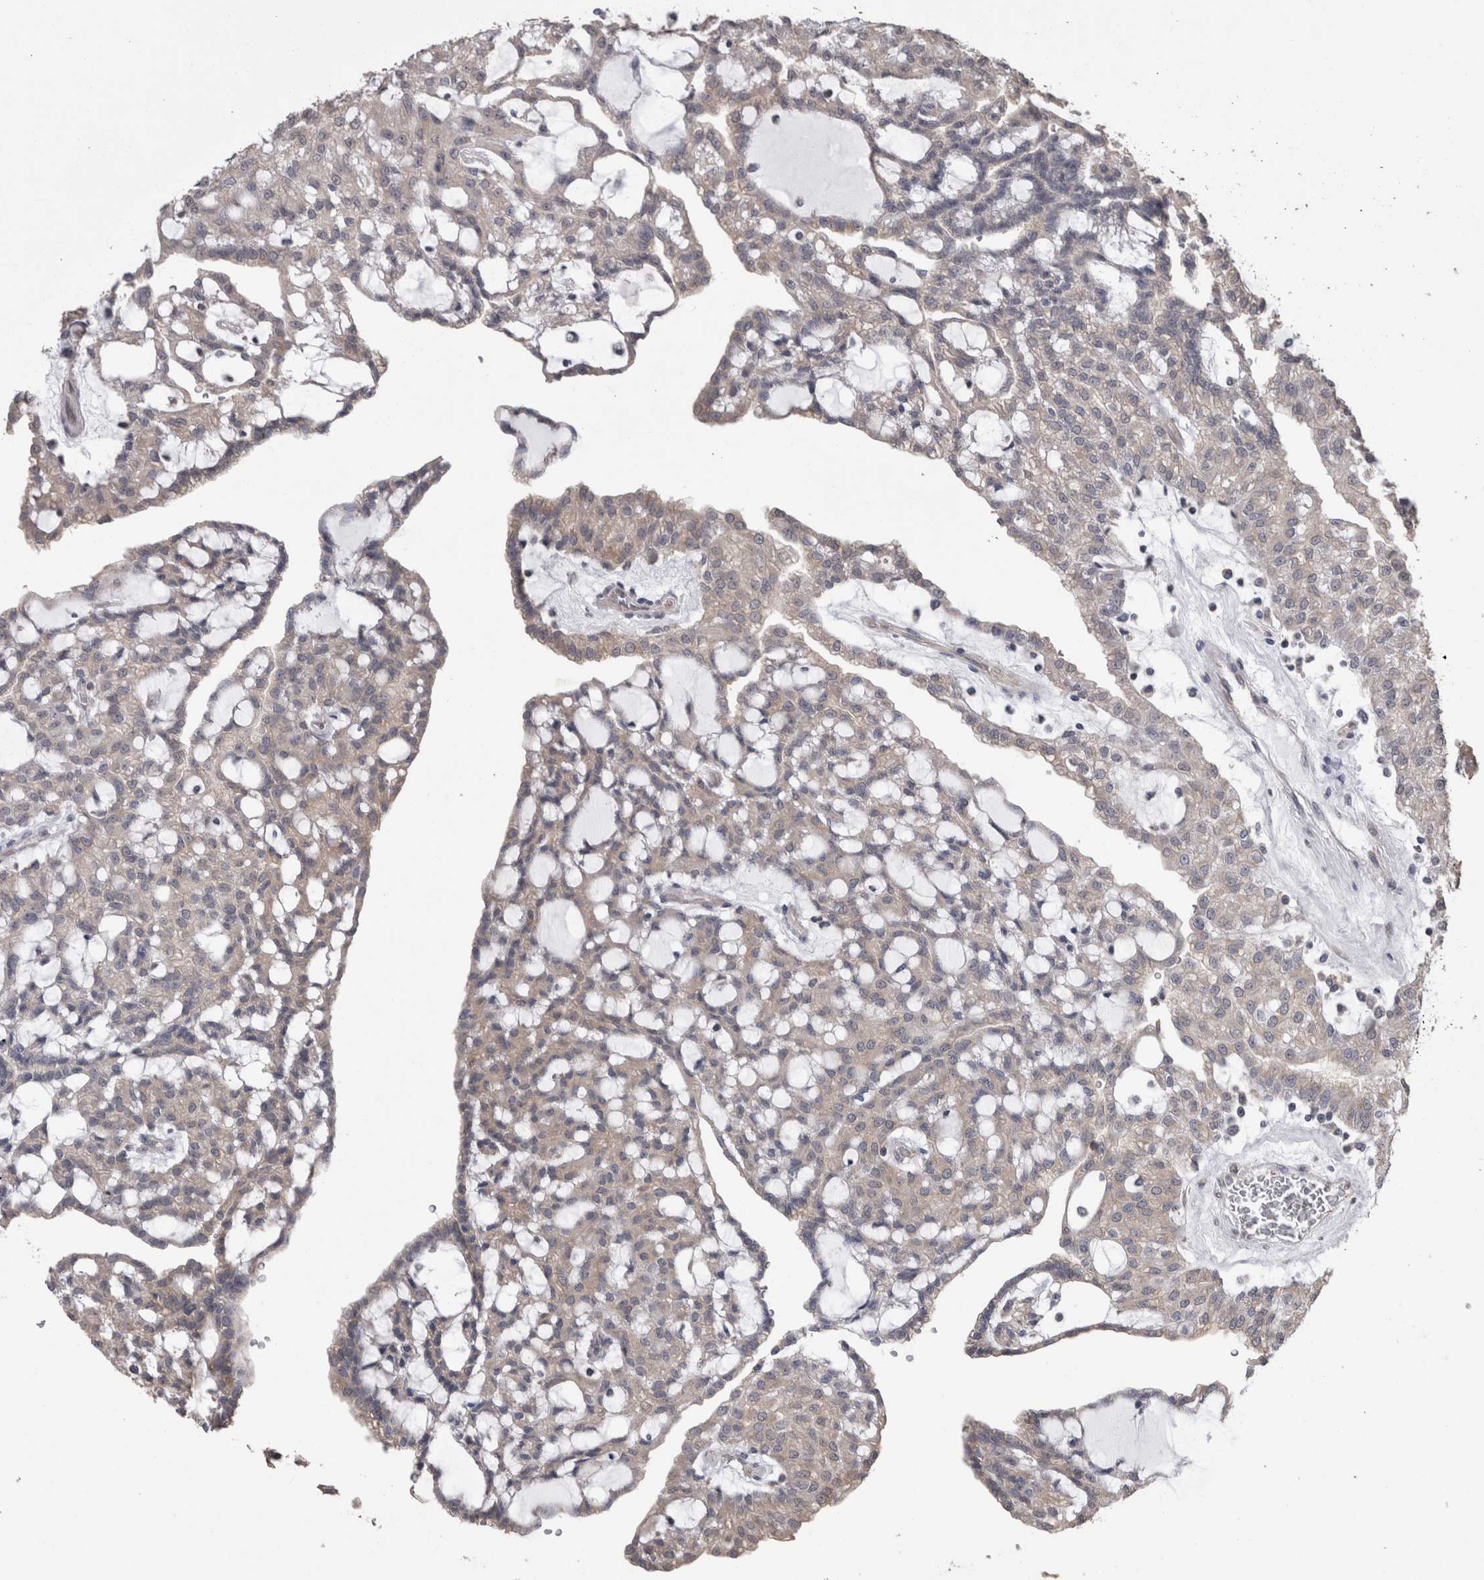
{"staining": {"intensity": "weak", "quantity": "<25%", "location": "cytoplasmic/membranous"}, "tissue": "renal cancer", "cell_type": "Tumor cells", "image_type": "cancer", "snomed": [{"axis": "morphology", "description": "Adenocarcinoma, NOS"}, {"axis": "topography", "description": "Kidney"}], "caption": "Human renal cancer stained for a protein using IHC reveals no expression in tumor cells.", "gene": "DDX6", "patient": {"sex": "male", "age": 63}}